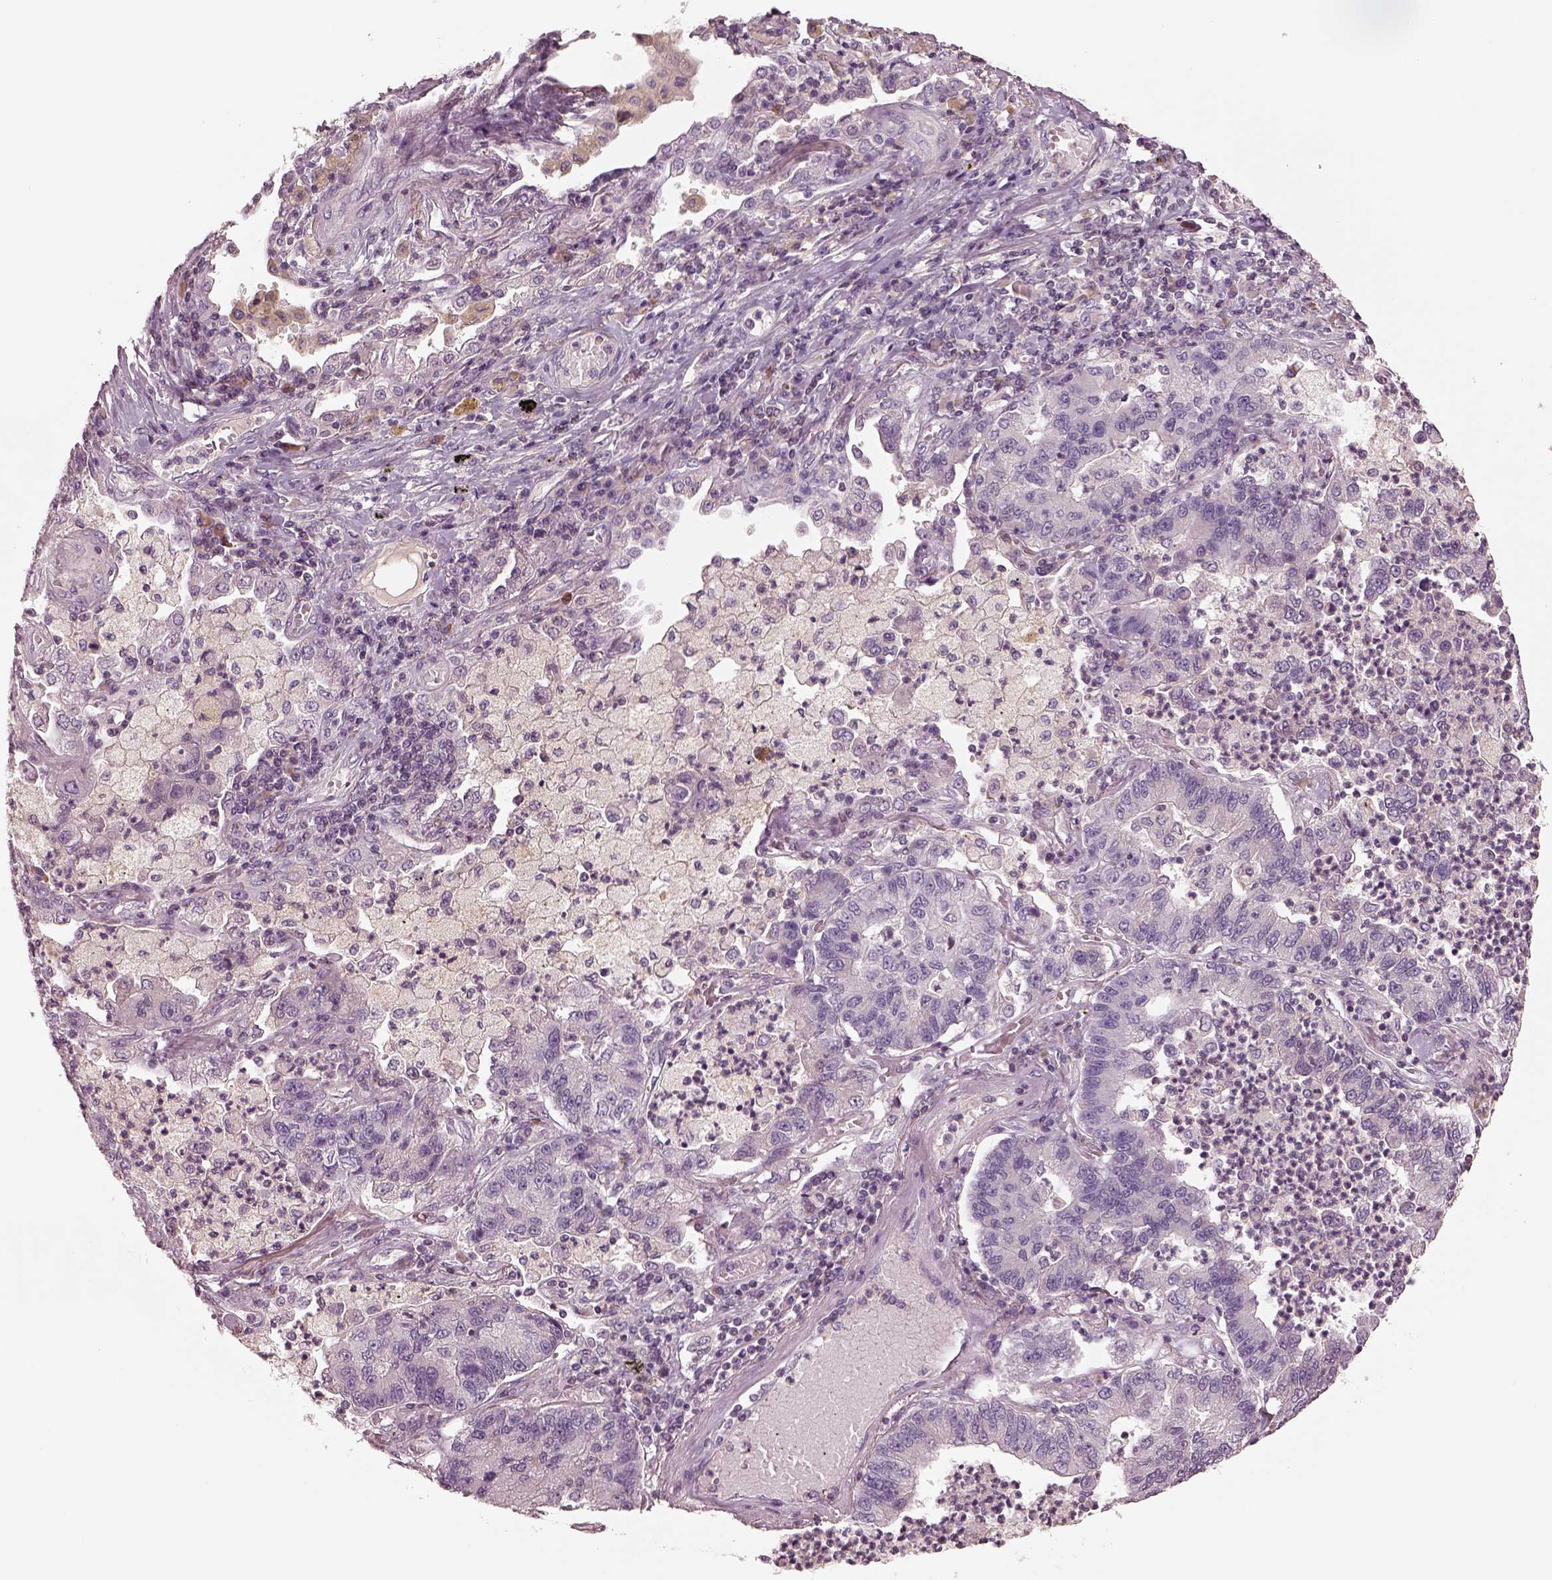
{"staining": {"intensity": "negative", "quantity": "none", "location": "none"}, "tissue": "lung cancer", "cell_type": "Tumor cells", "image_type": "cancer", "snomed": [{"axis": "morphology", "description": "Adenocarcinoma, NOS"}, {"axis": "topography", "description": "Lung"}], "caption": "Protein analysis of lung cancer (adenocarcinoma) reveals no significant positivity in tumor cells.", "gene": "SDCBP2", "patient": {"sex": "female", "age": 57}}